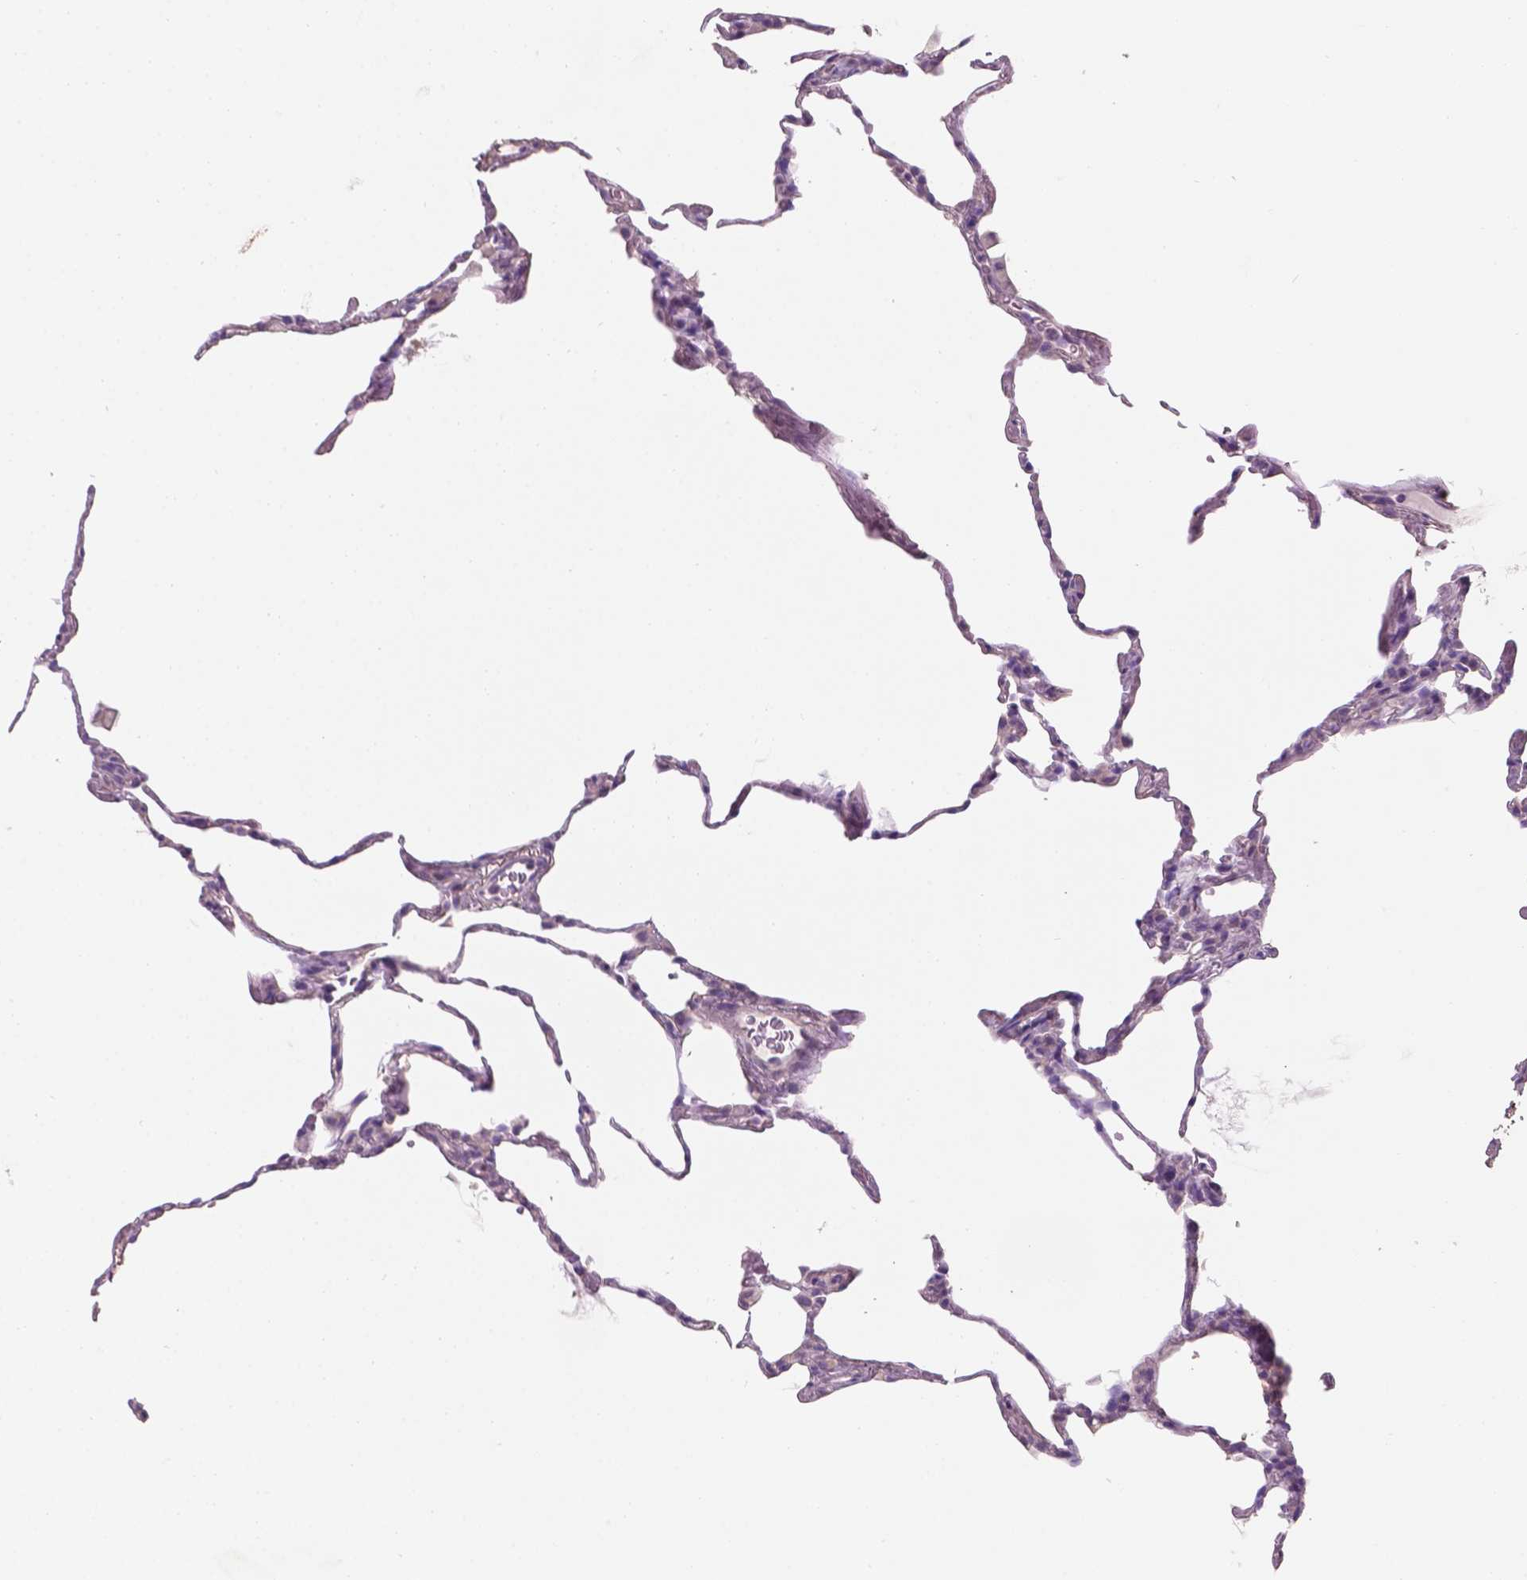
{"staining": {"intensity": "negative", "quantity": "none", "location": "none"}, "tissue": "lung", "cell_type": "Alveolar cells", "image_type": "normal", "snomed": [{"axis": "morphology", "description": "Normal tissue, NOS"}, {"axis": "topography", "description": "Lung"}], "caption": "Protein analysis of benign lung demonstrates no significant expression in alveolar cells. Brightfield microscopy of IHC stained with DAB (brown) and hematoxylin (blue), captured at high magnification.", "gene": "SBSN", "patient": {"sex": "female", "age": 57}}